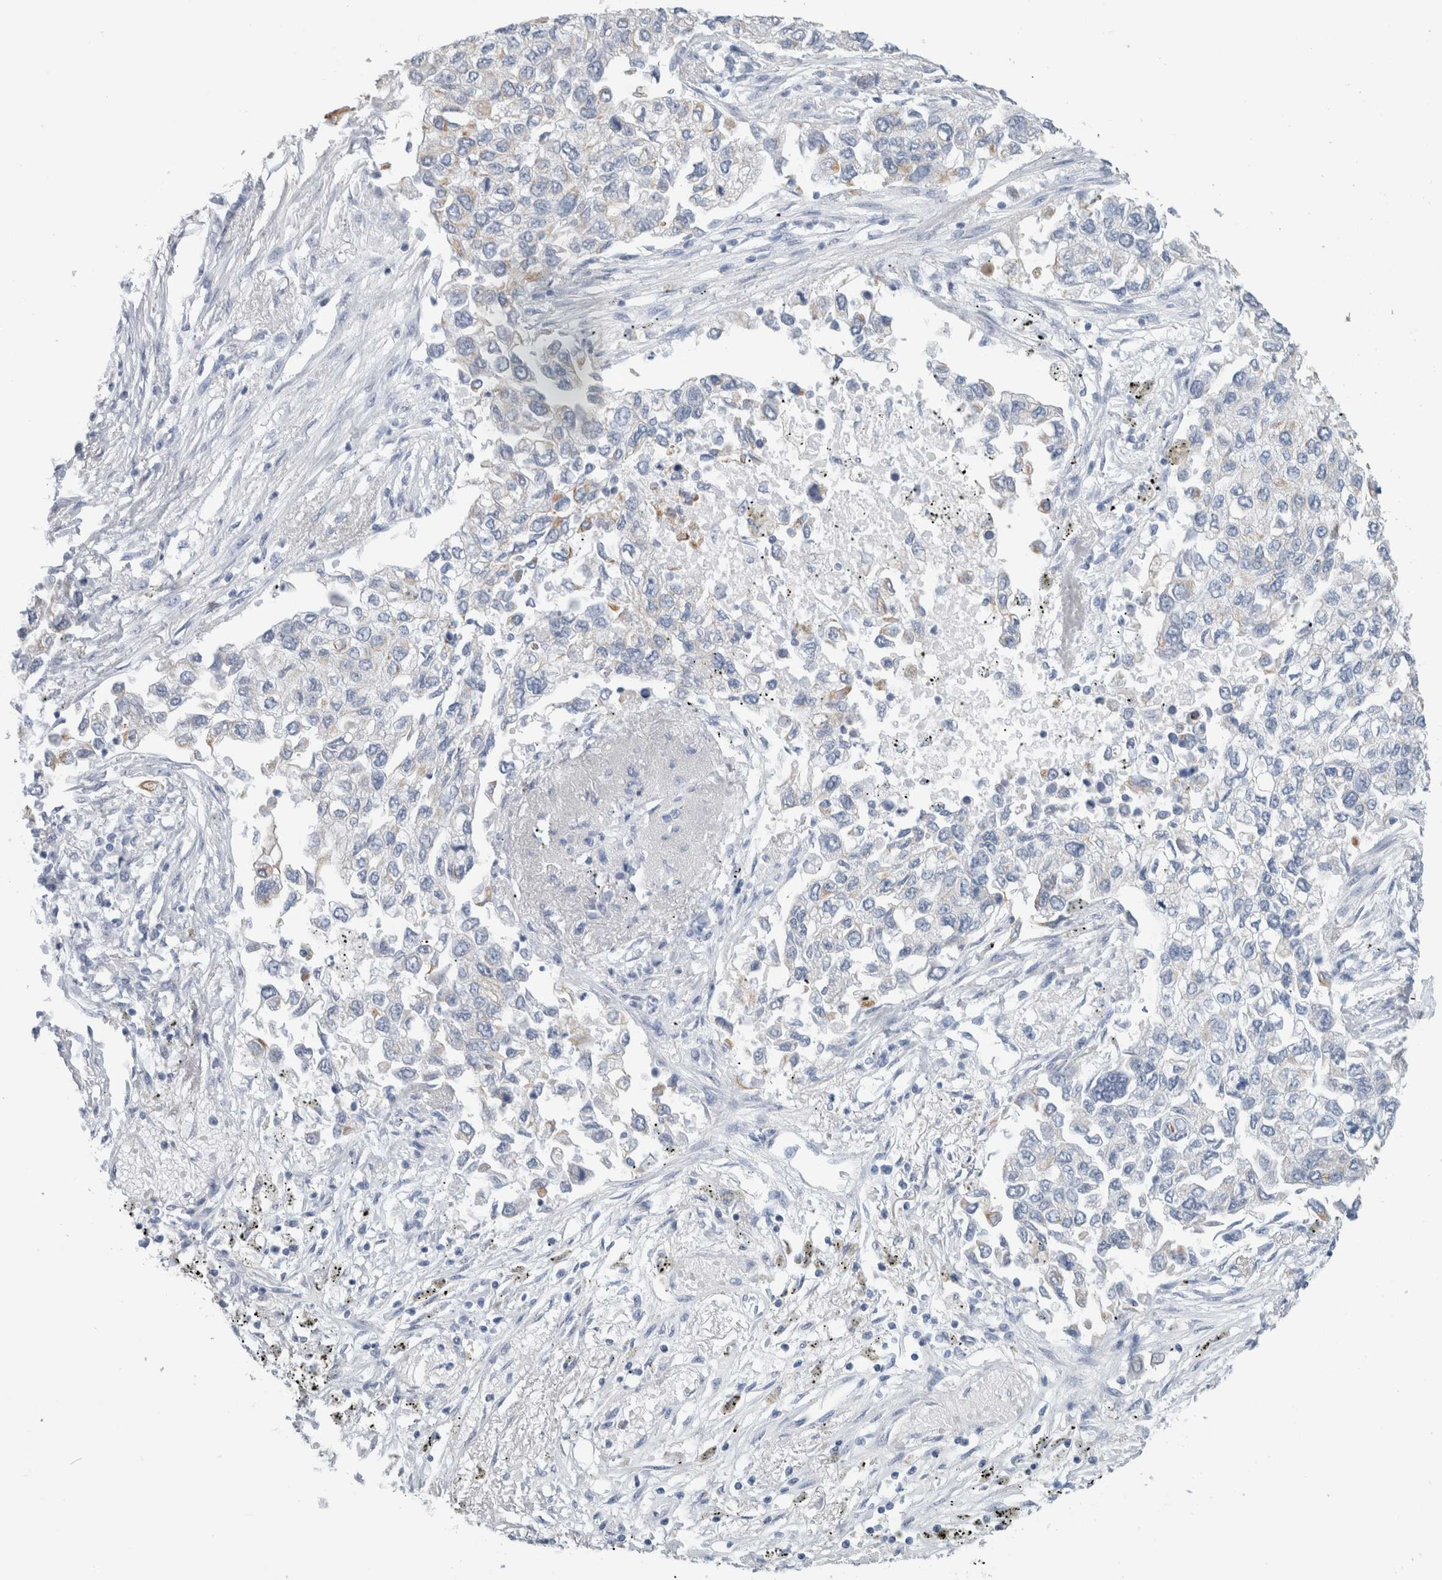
{"staining": {"intensity": "negative", "quantity": "none", "location": "none"}, "tissue": "lung cancer", "cell_type": "Tumor cells", "image_type": "cancer", "snomed": [{"axis": "morphology", "description": "Inflammation, NOS"}, {"axis": "morphology", "description": "Adenocarcinoma, NOS"}, {"axis": "topography", "description": "Lung"}], "caption": "An IHC histopathology image of adenocarcinoma (lung) is shown. There is no staining in tumor cells of adenocarcinoma (lung). (Brightfield microscopy of DAB IHC at high magnification).", "gene": "RPH3AL", "patient": {"sex": "male", "age": 63}}